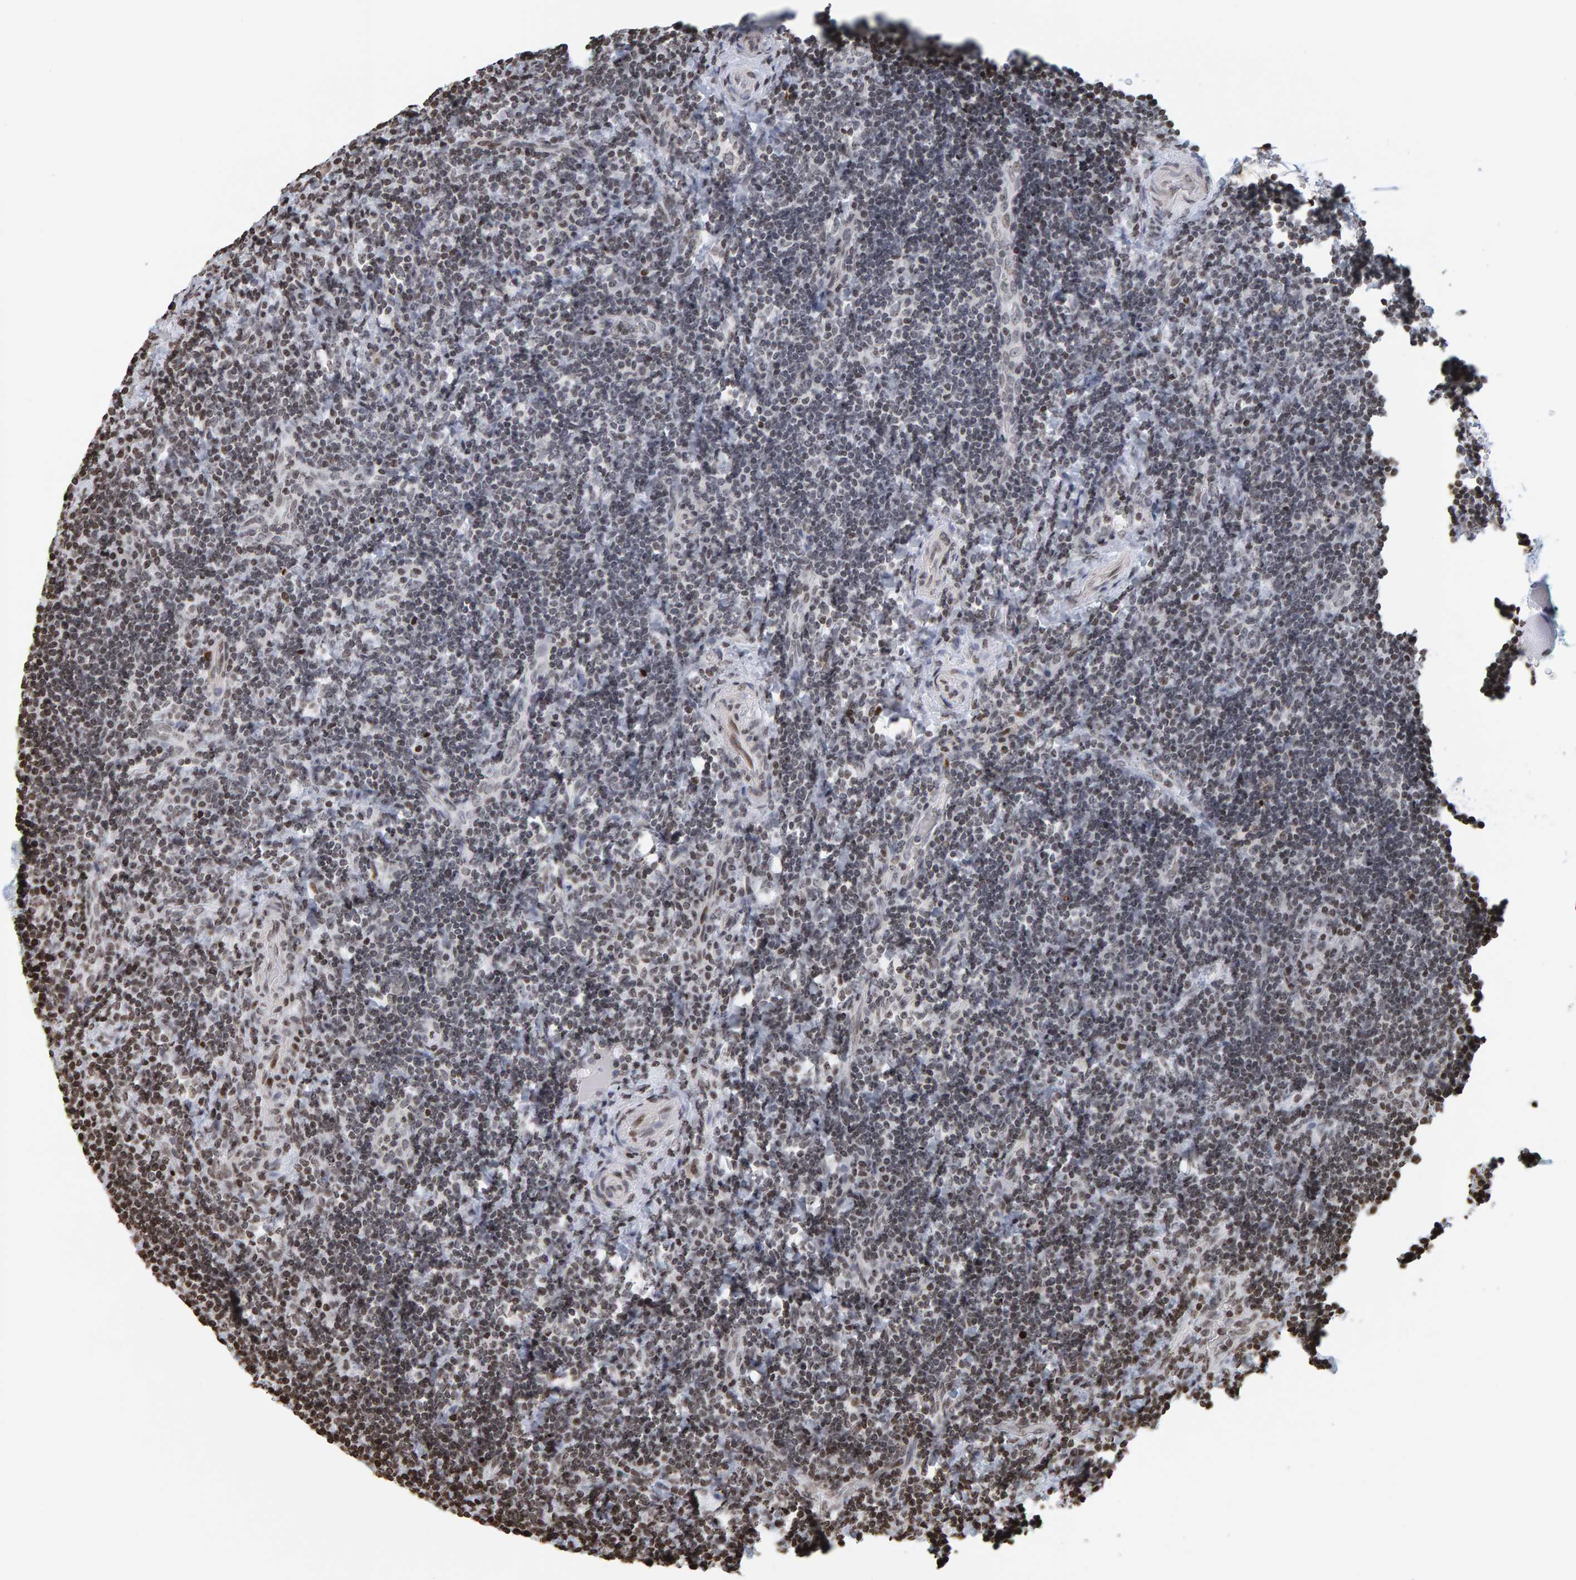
{"staining": {"intensity": "moderate", "quantity": "<25%", "location": "nuclear"}, "tissue": "lymphoma", "cell_type": "Tumor cells", "image_type": "cancer", "snomed": [{"axis": "morphology", "description": "Malignant lymphoma, non-Hodgkin's type, High grade"}, {"axis": "topography", "description": "Tonsil"}], "caption": "High-magnification brightfield microscopy of lymphoma stained with DAB (brown) and counterstained with hematoxylin (blue). tumor cells exhibit moderate nuclear positivity is appreciated in approximately<25% of cells.", "gene": "BRF2", "patient": {"sex": "female", "age": 36}}